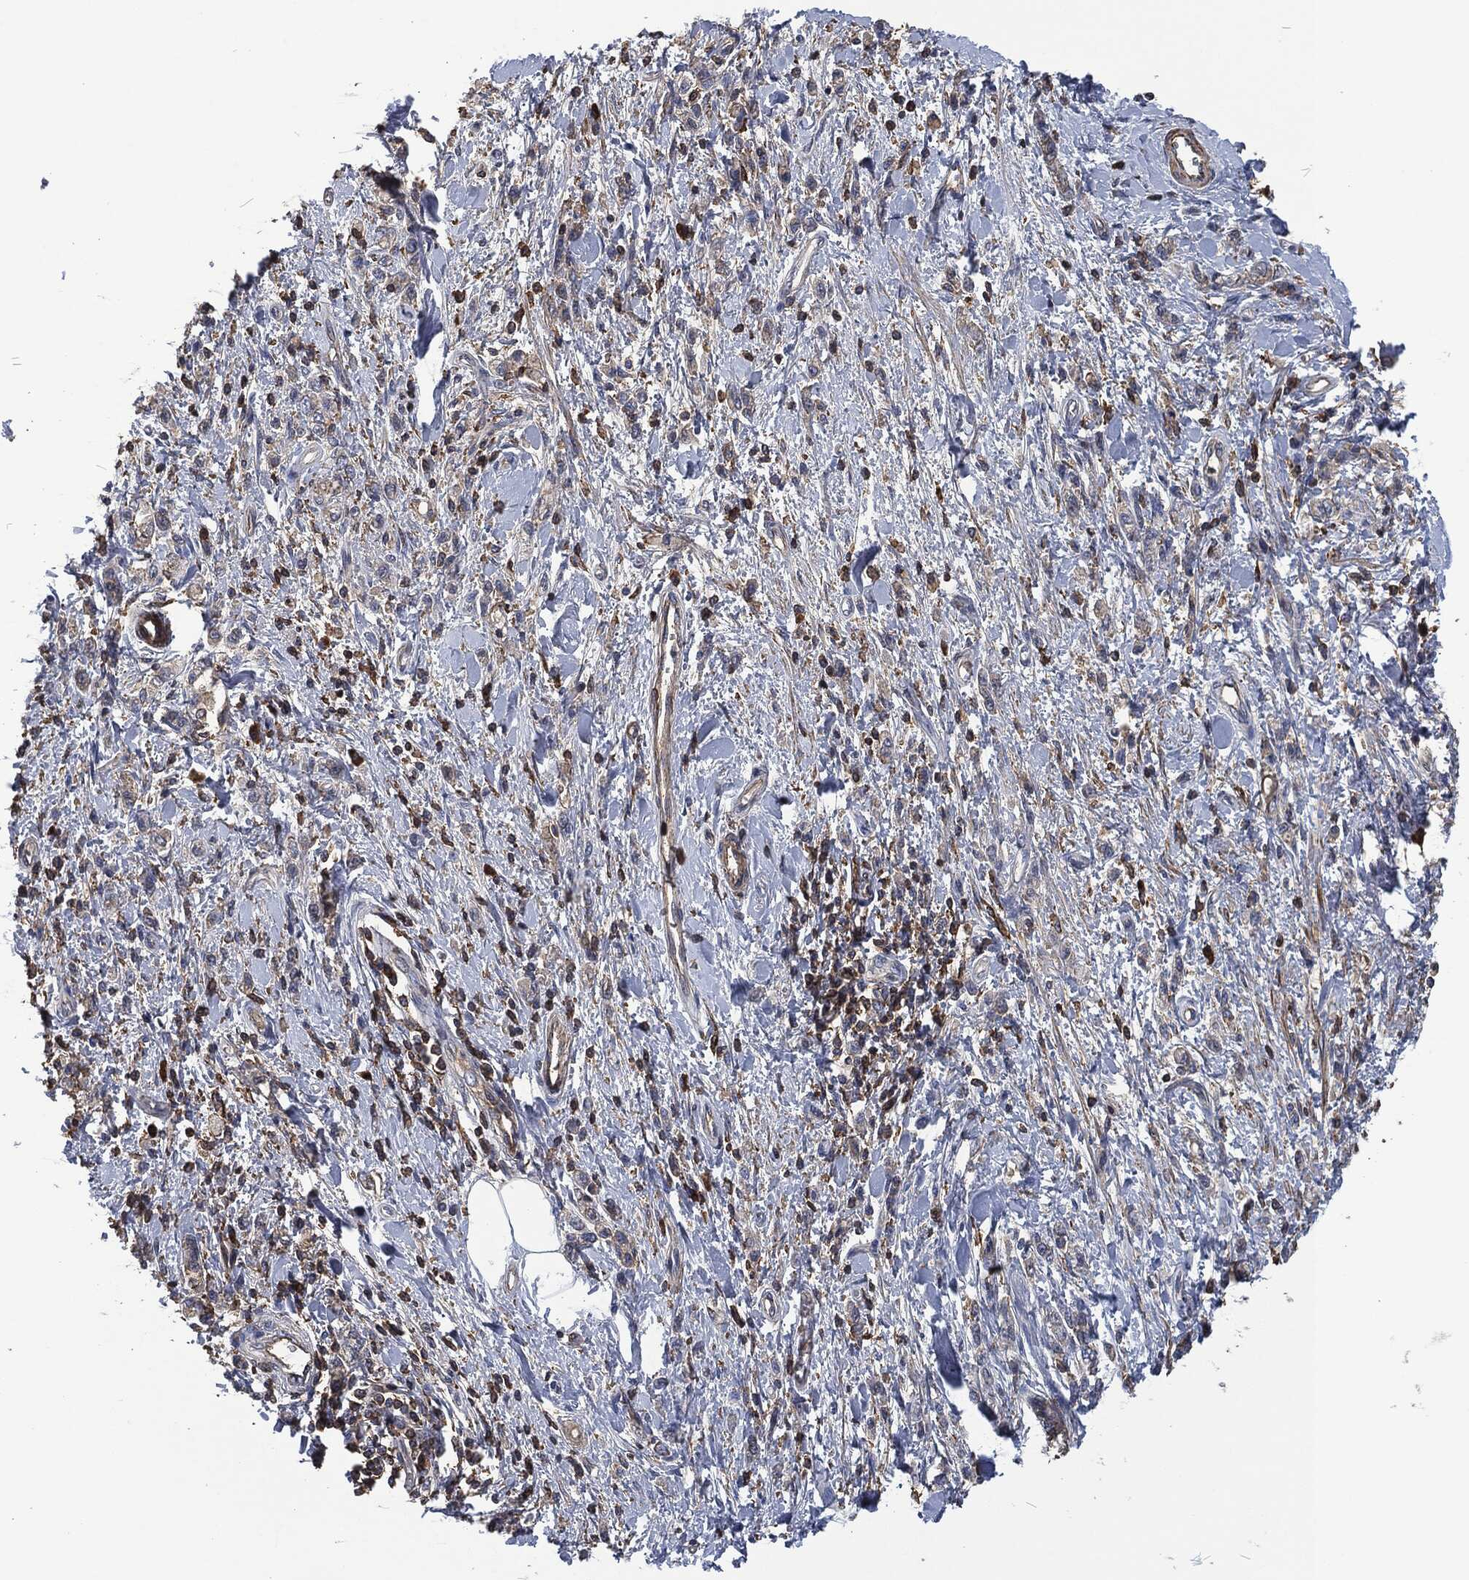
{"staining": {"intensity": "negative", "quantity": "none", "location": "none"}, "tissue": "stomach cancer", "cell_type": "Tumor cells", "image_type": "cancer", "snomed": [{"axis": "morphology", "description": "Adenocarcinoma, NOS"}, {"axis": "topography", "description": "Stomach"}], "caption": "A photomicrograph of adenocarcinoma (stomach) stained for a protein displays no brown staining in tumor cells.", "gene": "LGALS9", "patient": {"sex": "male", "age": 77}}